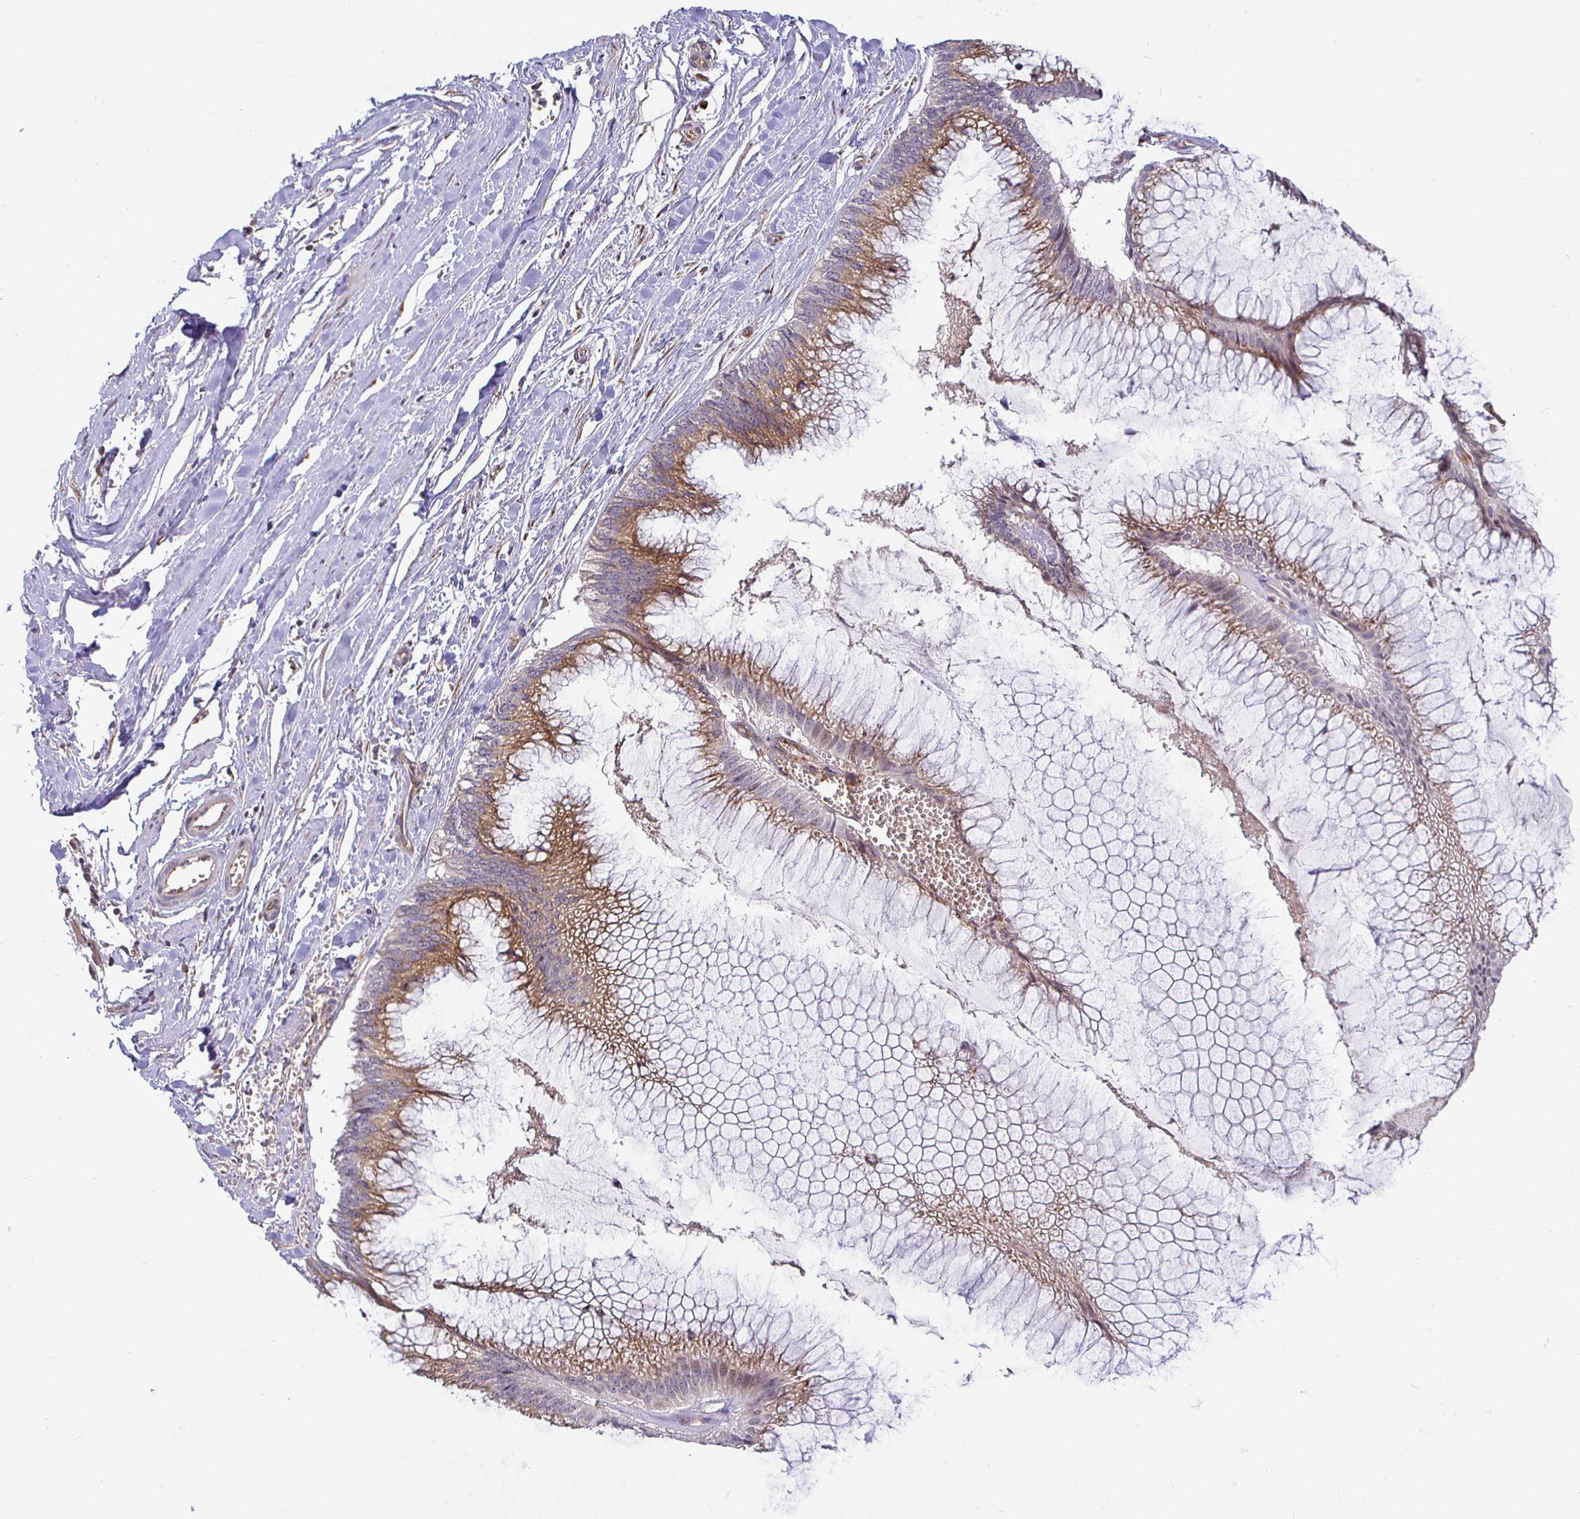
{"staining": {"intensity": "moderate", "quantity": ">75%", "location": "cytoplasmic/membranous"}, "tissue": "ovarian cancer", "cell_type": "Tumor cells", "image_type": "cancer", "snomed": [{"axis": "morphology", "description": "Cystadenocarcinoma, mucinous, NOS"}, {"axis": "topography", "description": "Ovary"}], "caption": "Immunohistochemistry (IHC) image of ovarian mucinous cystadenocarcinoma stained for a protein (brown), which exhibits medium levels of moderate cytoplasmic/membranous positivity in about >75% of tumor cells.", "gene": "IRAK1", "patient": {"sex": "female", "age": 44}}